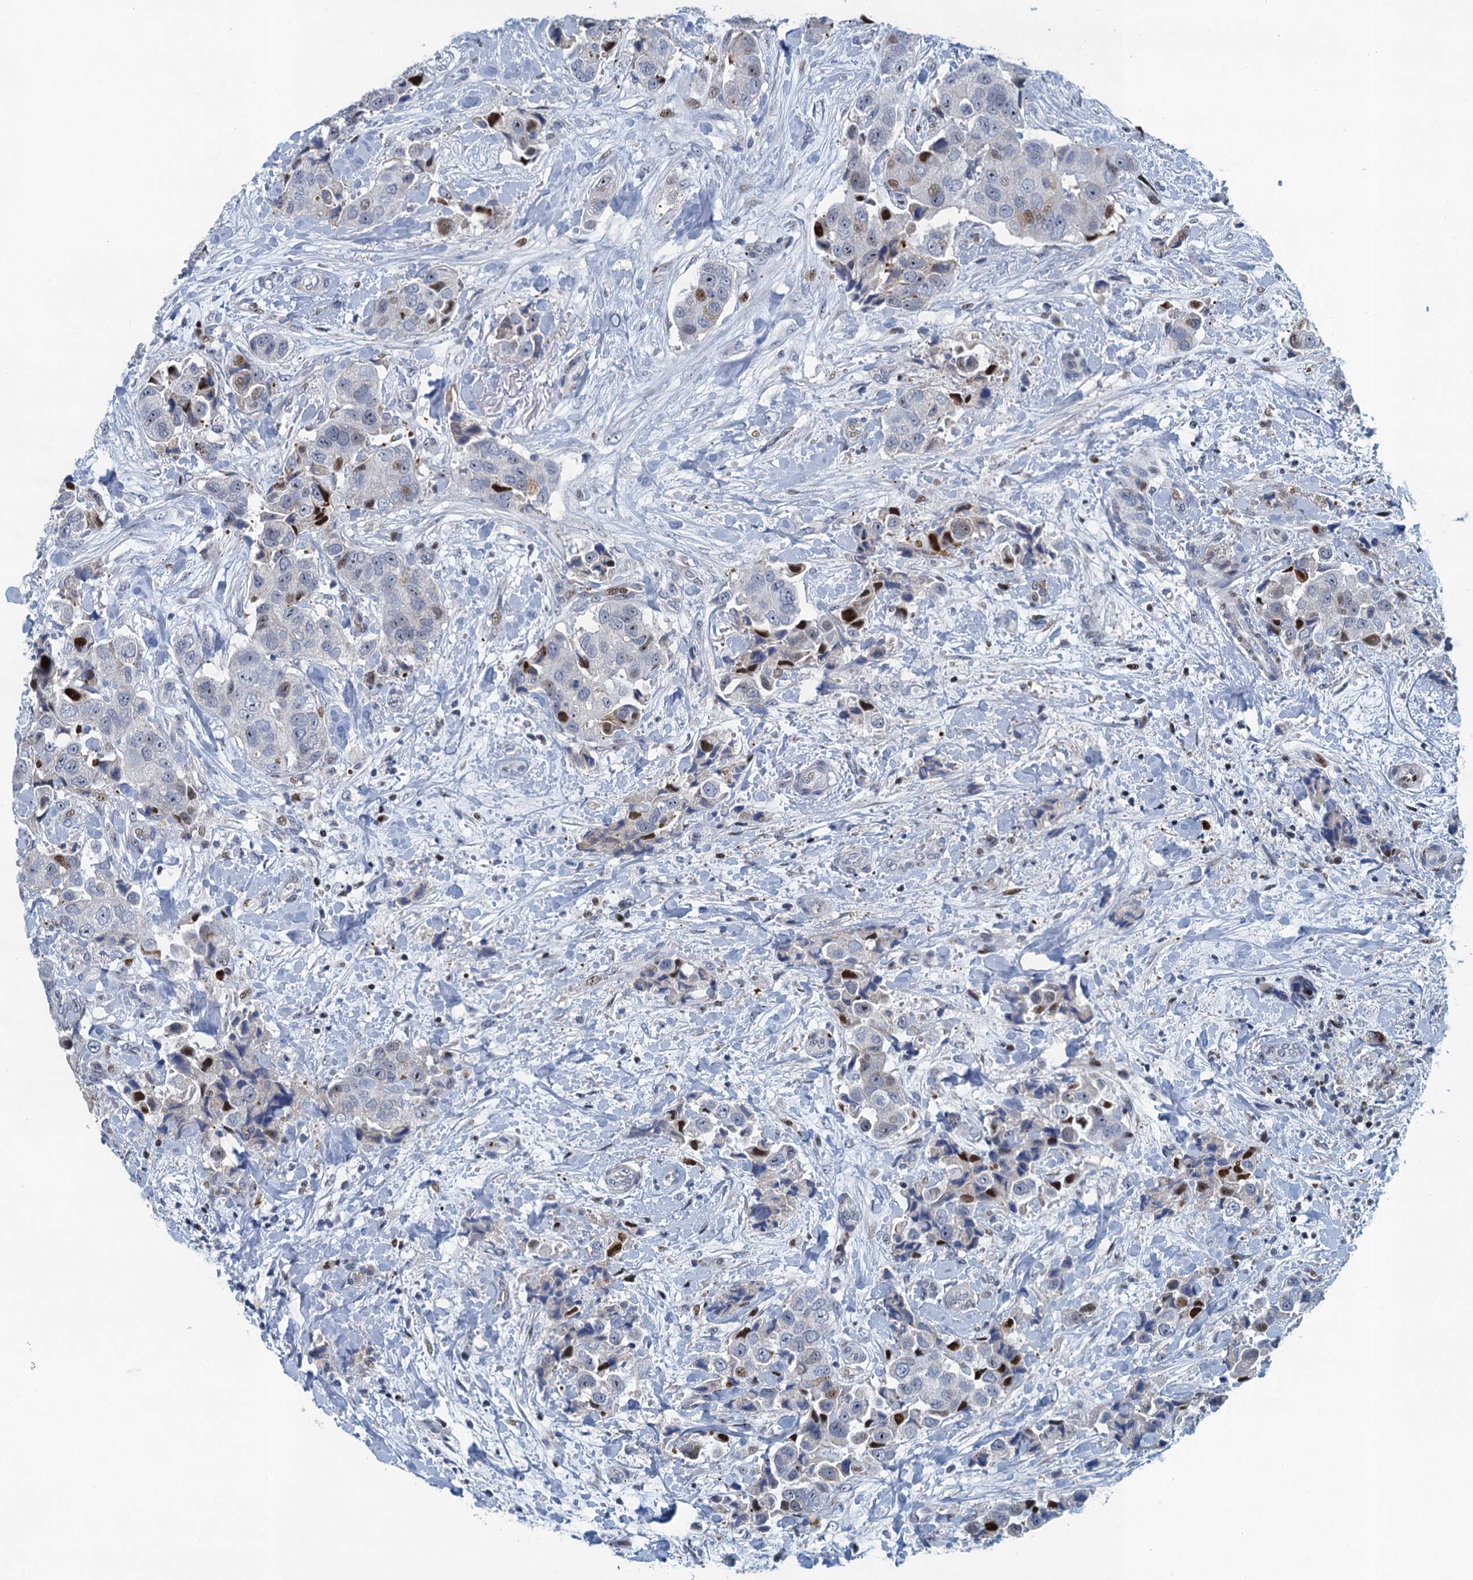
{"staining": {"intensity": "moderate", "quantity": "<25%", "location": "nuclear"}, "tissue": "breast cancer", "cell_type": "Tumor cells", "image_type": "cancer", "snomed": [{"axis": "morphology", "description": "Normal tissue, NOS"}, {"axis": "morphology", "description": "Duct carcinoma"}, {"axis": "topography", "description": "Breast"}], "caption": "Immunohistochemical staining of breast cancer (intraductal carcinoma) reveals low levels of moderate nuclear protein staining in about <25% of tumor cells.", "gene": "ANKRD13D", "patient": {"sex": "female", "age": 62}}